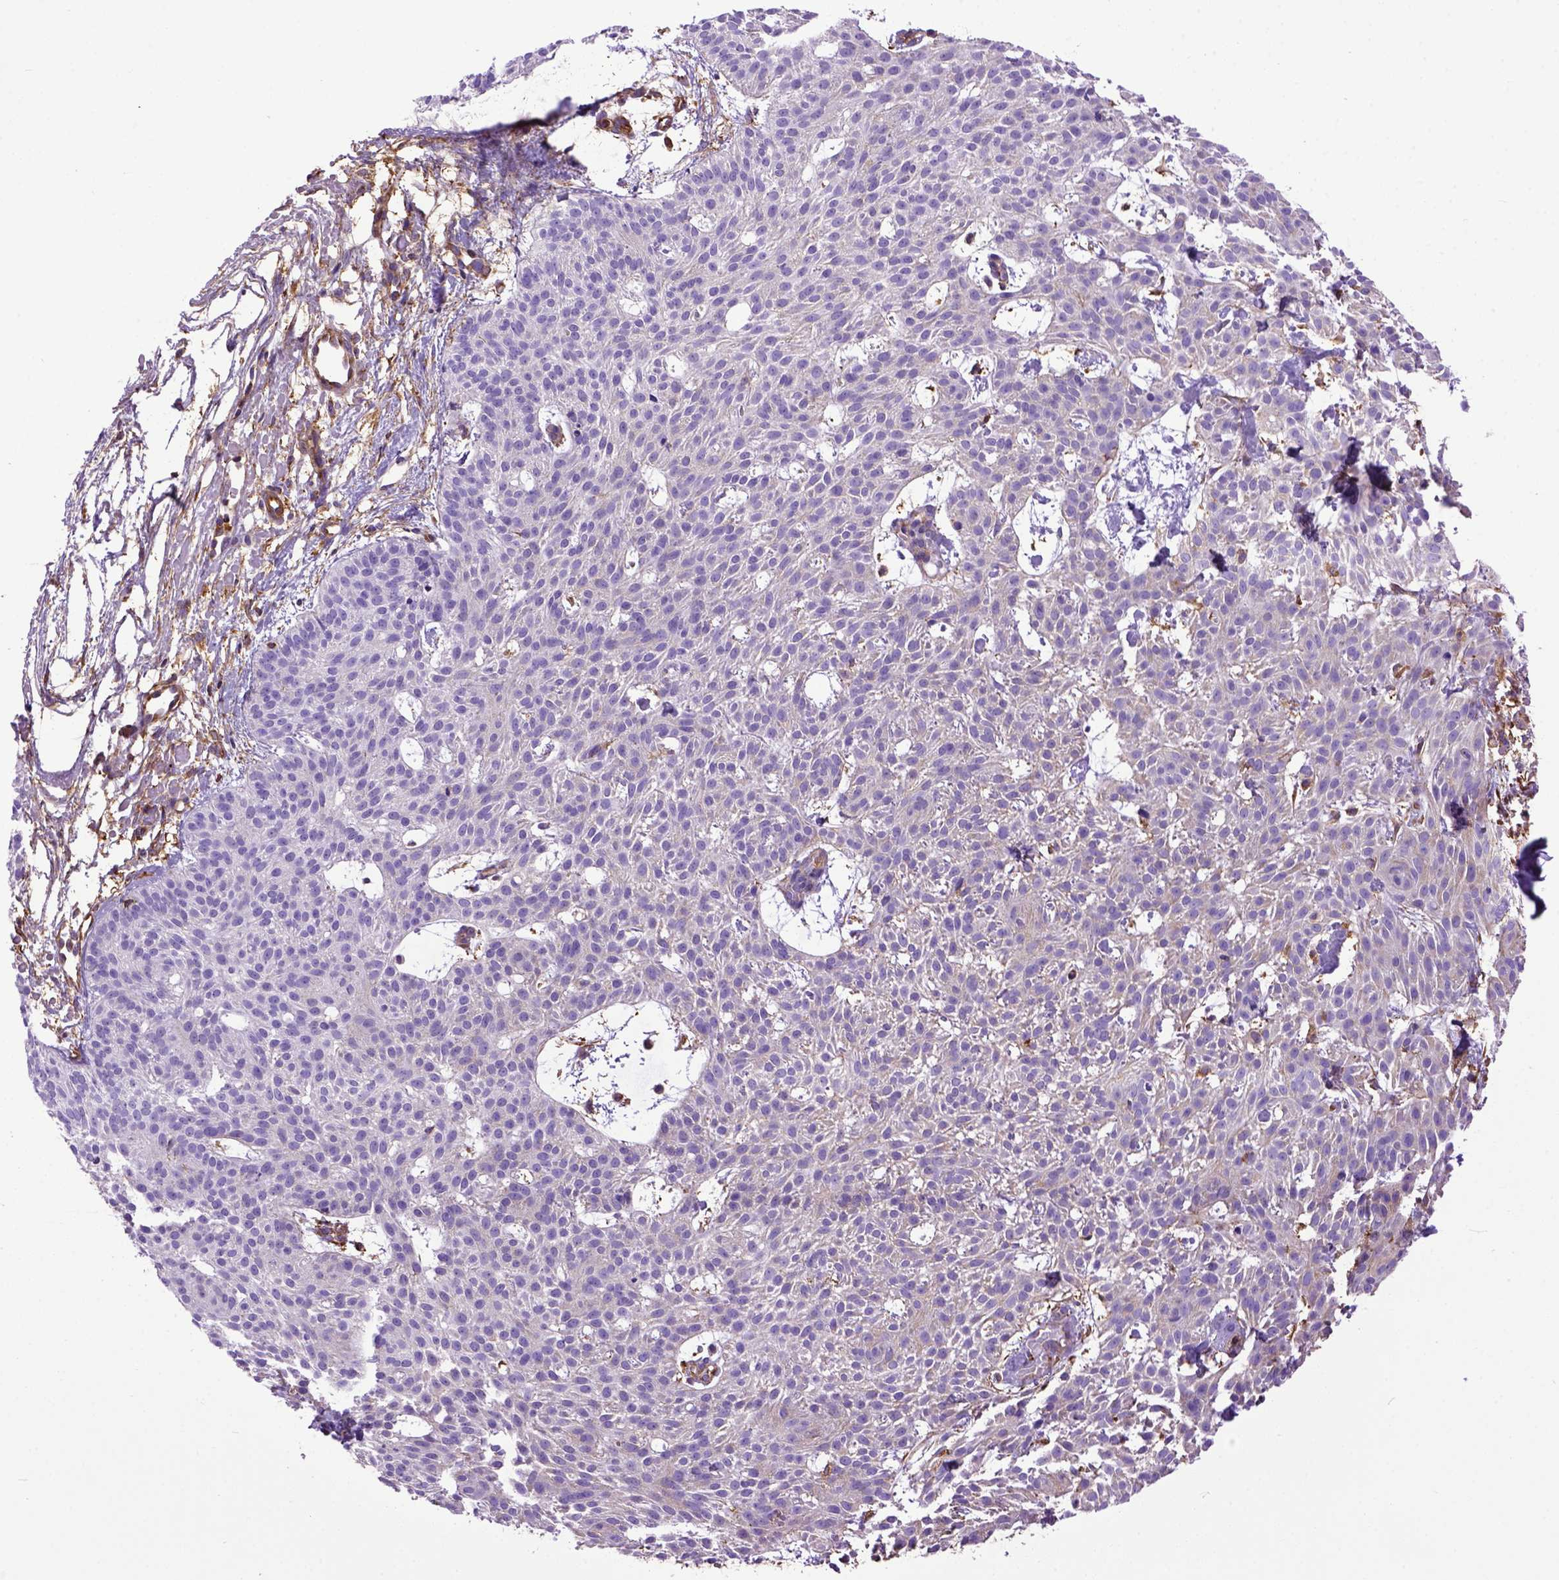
{"staining": {"intensity": "negative", "quantity": "none", "location": "none"}, "tissue": "skin cancer", "cell_type": "Tumor cells", "image_type": "cancer", "snomed": [{"axis": "morphology", "description": "Basal cell carcinoma"}, {"axis": "topography", "description": "Skin"}], "caption": "DAB immunohistochemical staining of human skin cancer reveals no significant expression in tumor cells. (DAB IHC visualized using brightfield microscopy, high magnification).", "gene": "MVP", "patient": {"sex": "female", "age": 78}}